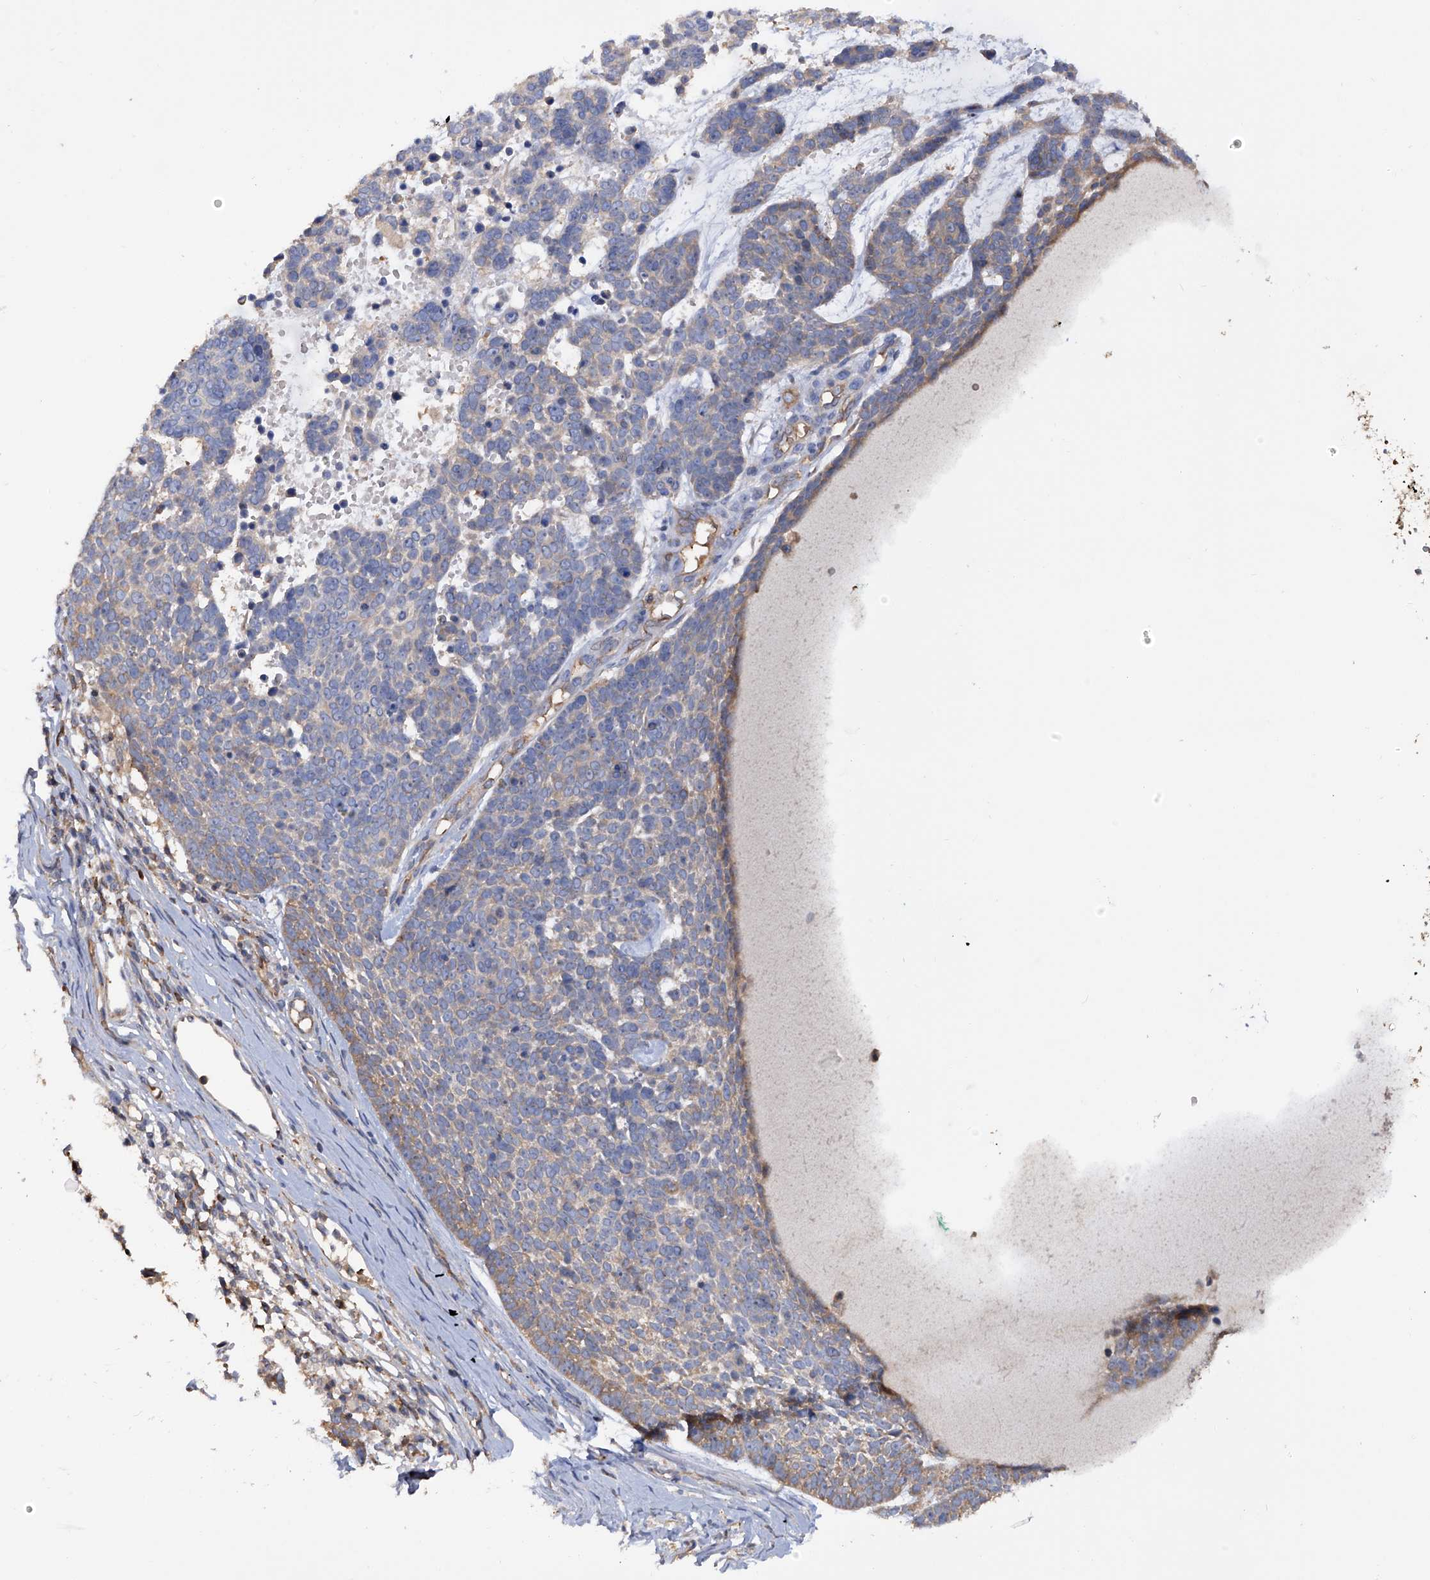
{"staining": {"intensity": "weak", "quantity": "<25%", "location": "cytoplasmic/membranous"}, "tissue": "skin cancer", "cell_type": "Tumor cells", "image_type": "cancer", "snomed": [{"axis": "morphology", "description": "Basal cell carcinoma"}, {"axis": "topography", "description": "Skin"}], "caption": "Tumor cells show no significant expression in skin cancer.", "gene": "NUDT17", "patient": {"sex": "female", "age": 81}}